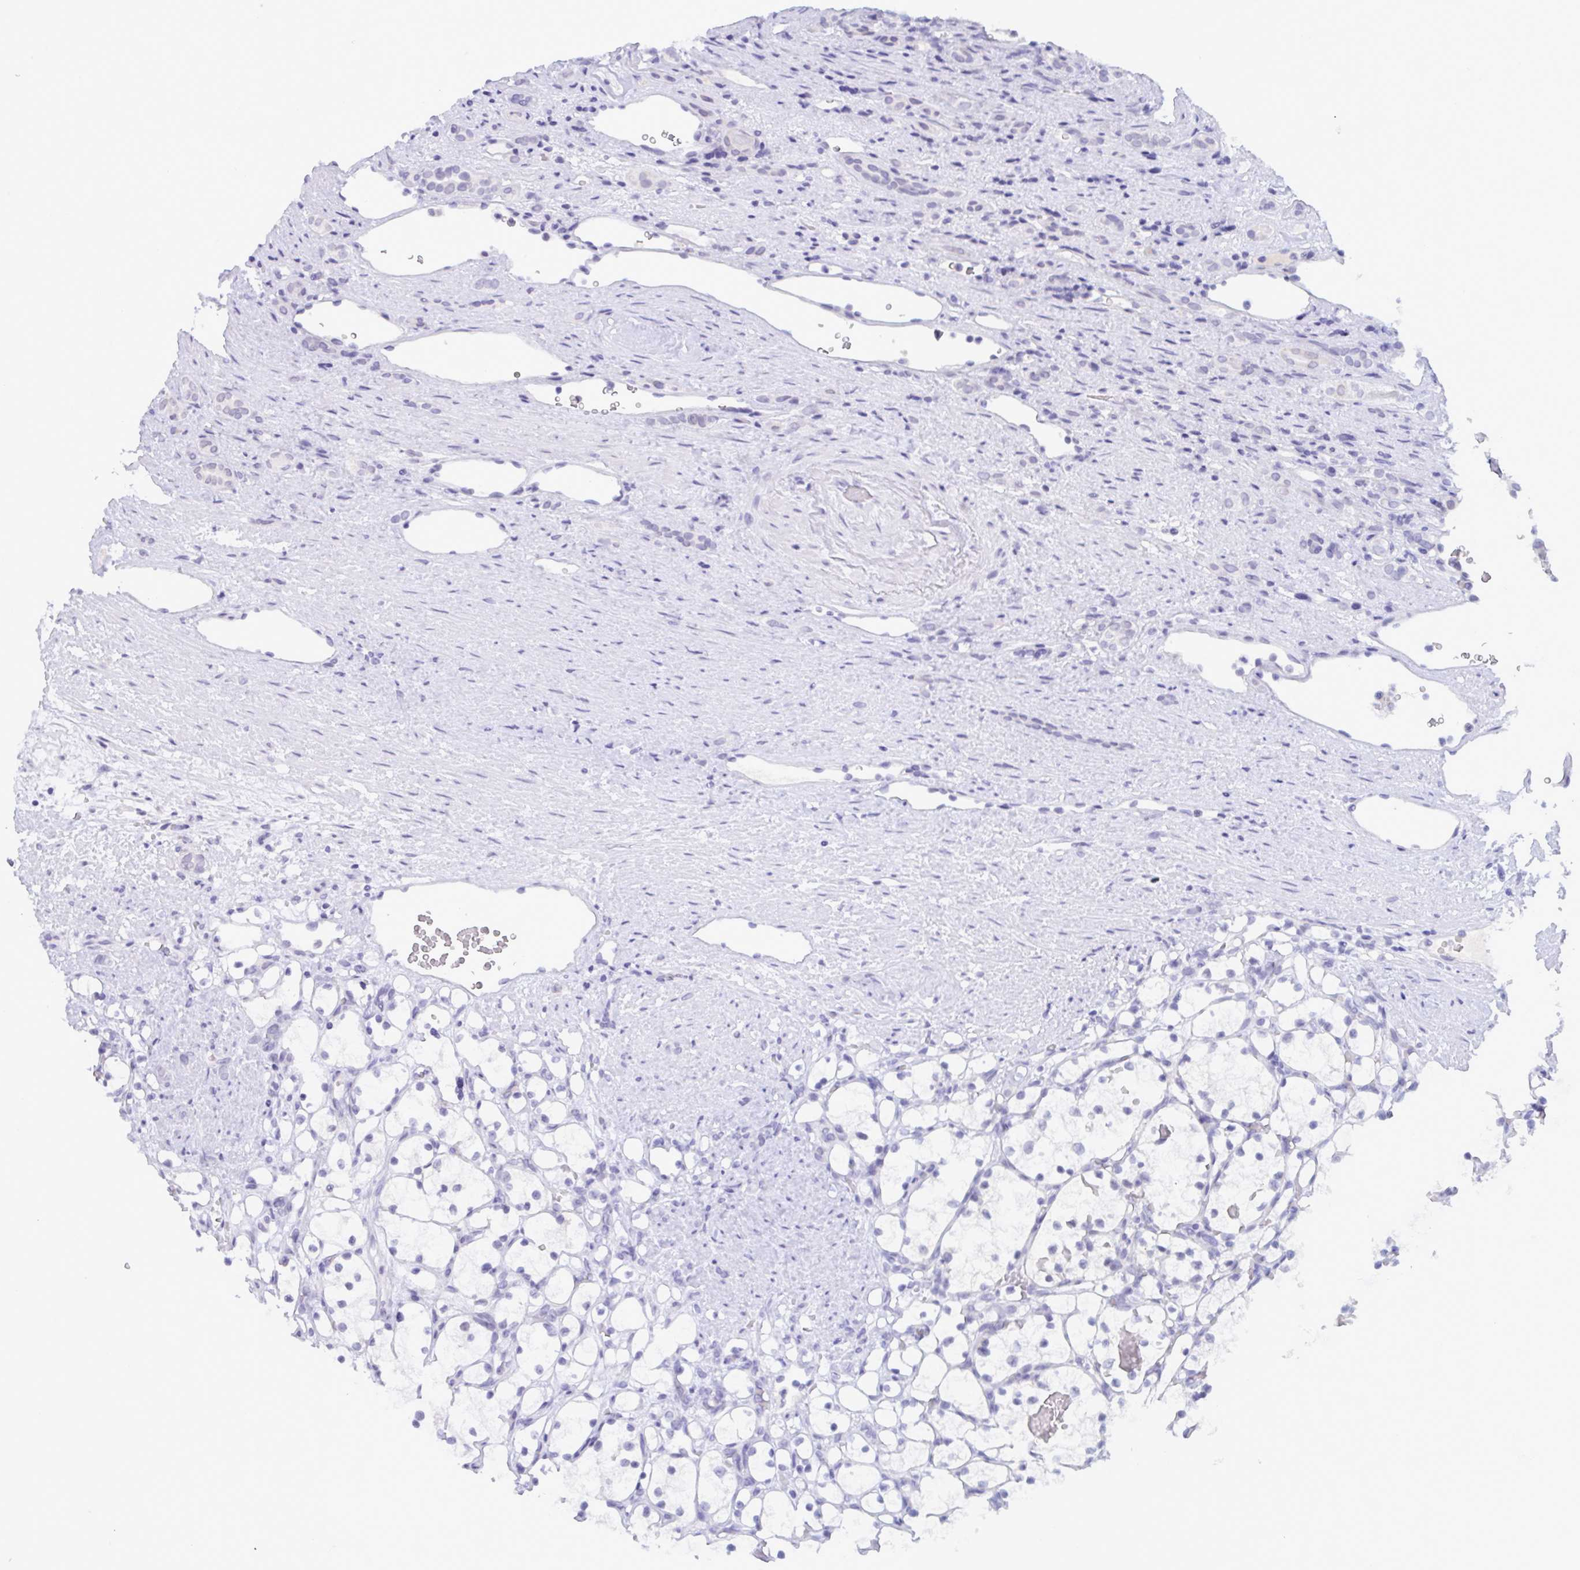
{"staining": {"intensity": "negative", "quantity": "none", "location": "none"}, "tissue": "renal cancer", "cell_type": "Tumor cells", "image_type": "cancer", "snomed": [{"axis": "morphology", "description": "Adenocarcinoma, NOS"}, {"axis": "topography", "description": "Kidney"}], "caption": "The photomicrograph shows no staining of tumor cells in renal cancer (adenocarcinoma). The staining was performed using DAB (3,3'-diaminobenzidine) to visualize the protein expression in brown, while the nuclei were stained in blue with hematoxylin (Magnification: 20x).", "gene": "SERPINB13", "patient": {"sex": "female", "age": 69}}